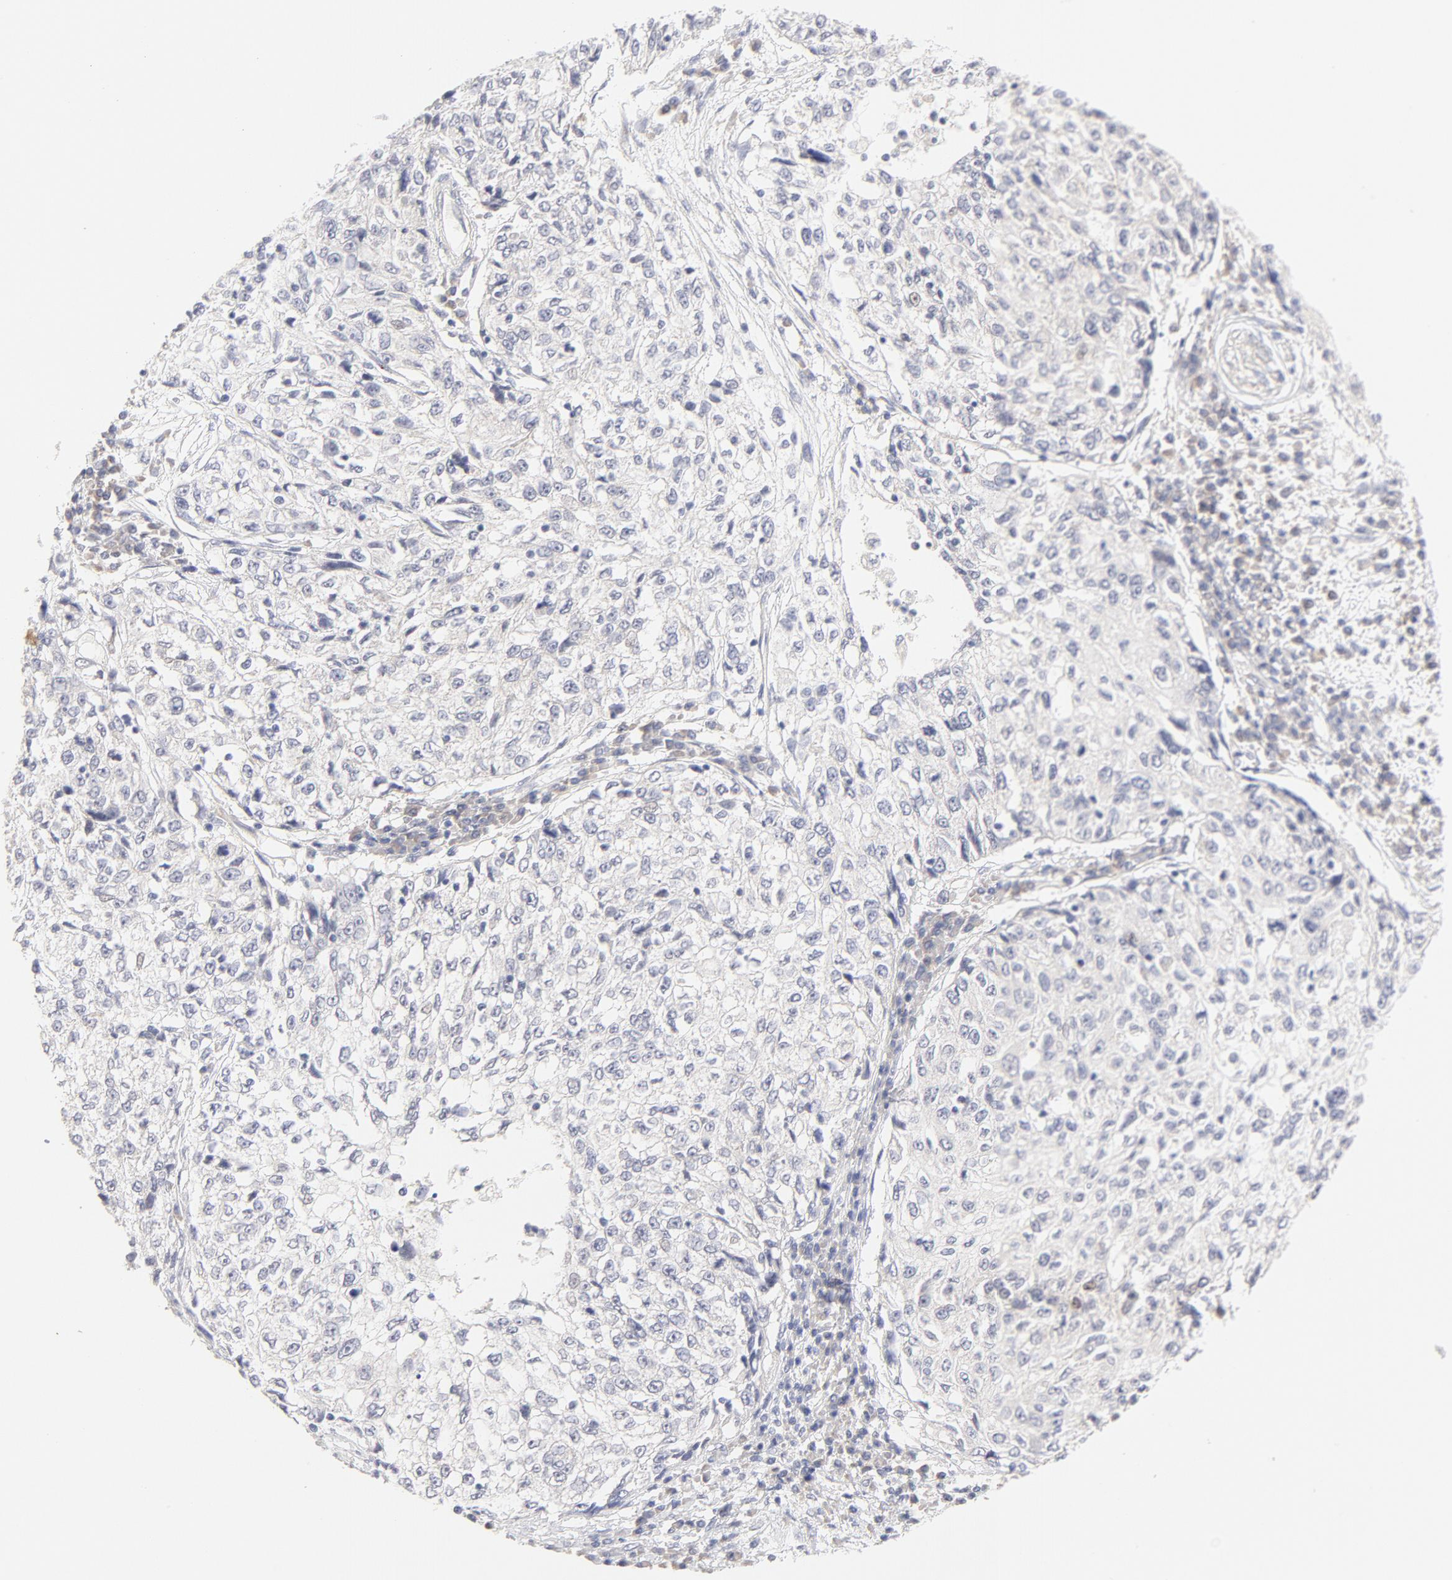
{"staining": {"intensity": "negative", "quantity": "none", "location": "none"}, "tissue": "cervical cancer", "cell_type": "Tumor cells", "image_type": "cancer", "snomed": [{"axis": "morphology", "description": "Squamous cell carcinoma, NOS"}, {"axis": "topography", "description": "Cervix"}], "caption": "The histopathology image demonstrates no significant positivity in tumor cells of cervical squamous cell carcinoma.", "gene": "NKX2-2", "patient": {"sex": "female", "age": 57}}